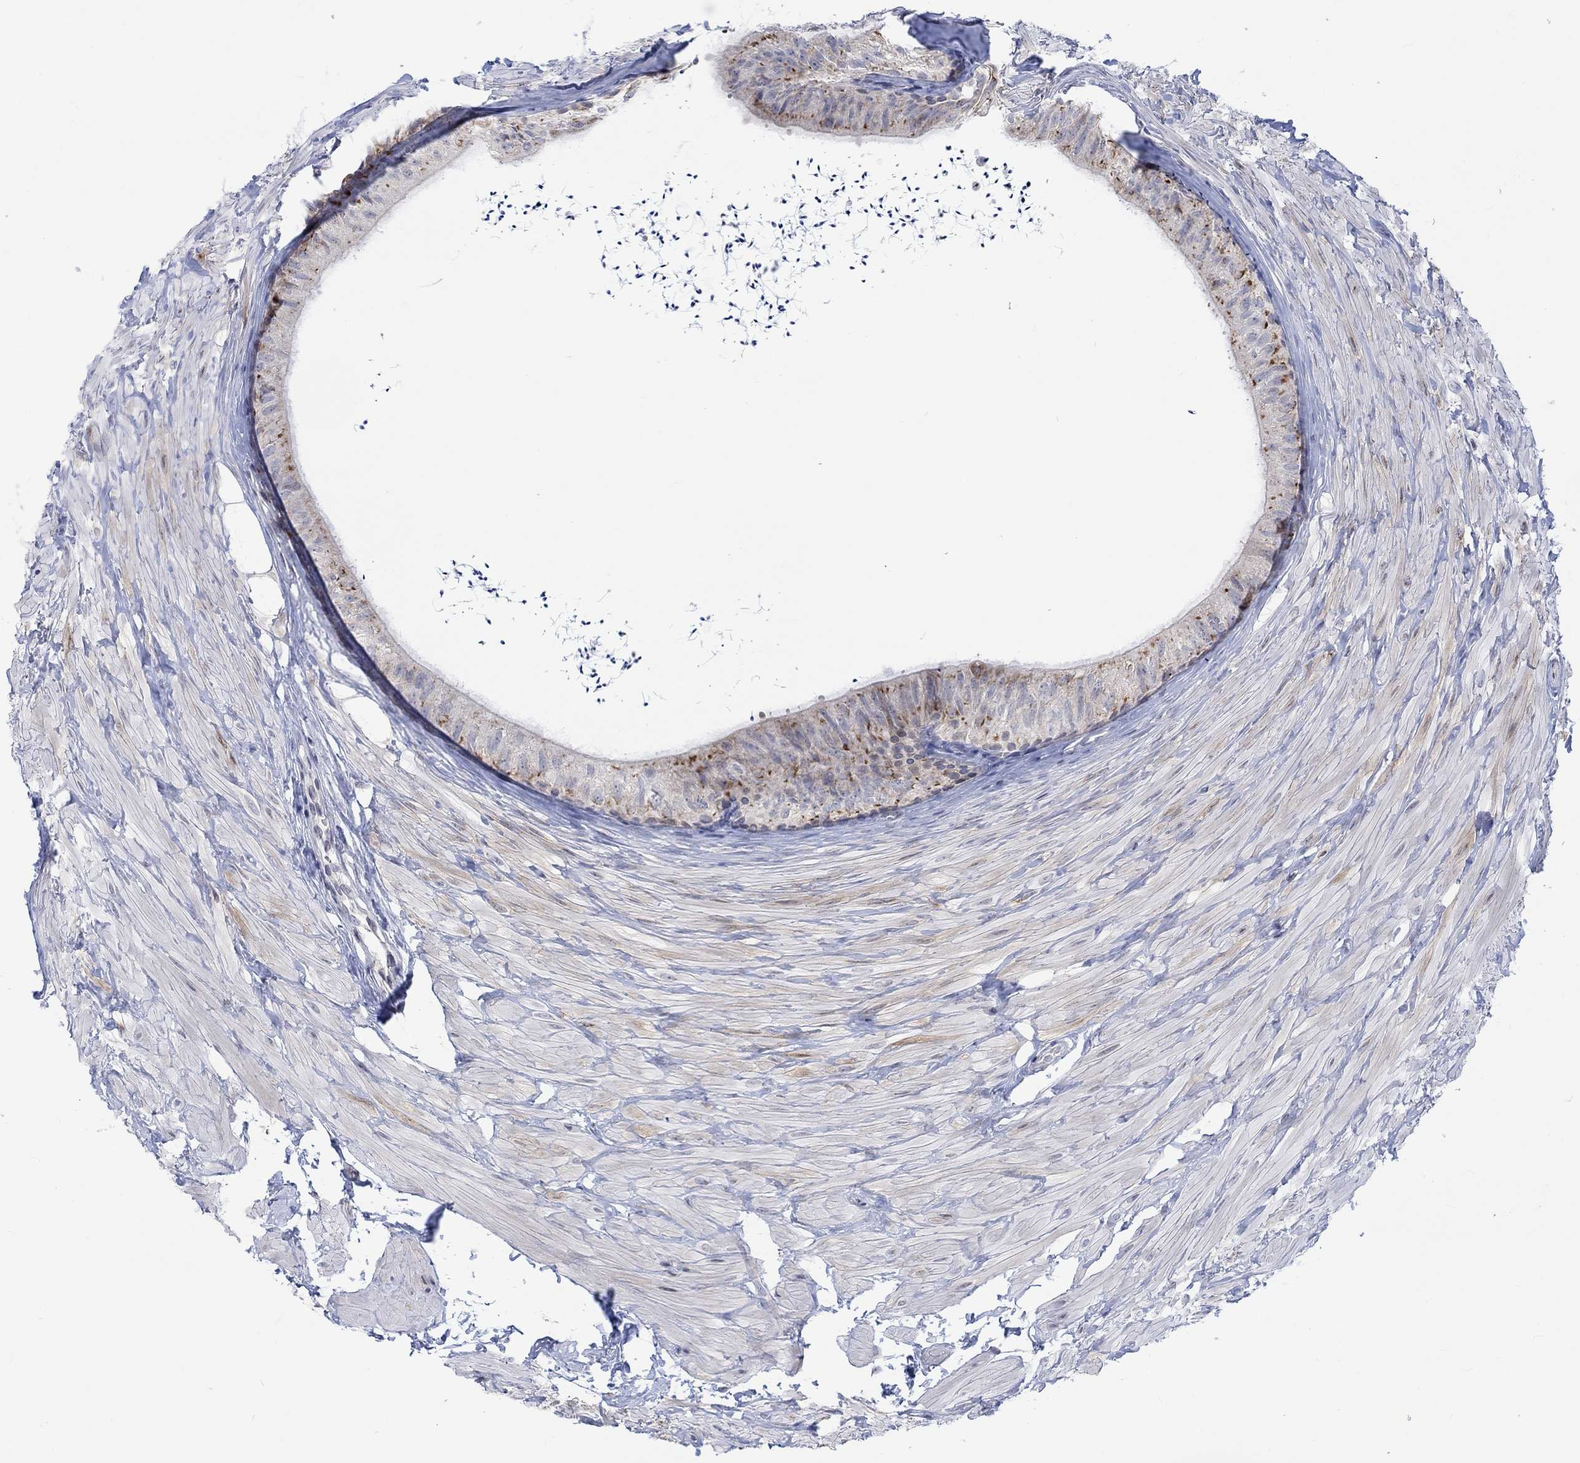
{"staining": {"intensity": "strong", "quantity": "<25%", "location": "cytoplasmic/membranous"}, "tissue": "epididymis", "cell_type": "Glandular cells", "image_type": "normal", "snomed": [{"axis": "morphology", "description": "Normal tissue, NOS"}, {"axis": "topography", "description": "Epididymis"}], "caption": "The micrograph demonstrates immunohistochemical staining of benign epididymis. There is strong cytoplasmic/membranous staining is appreciated in approximately <25% of glandular cells.", "gene": "DCX", "patient": {"sex": "male", "age": 32}}